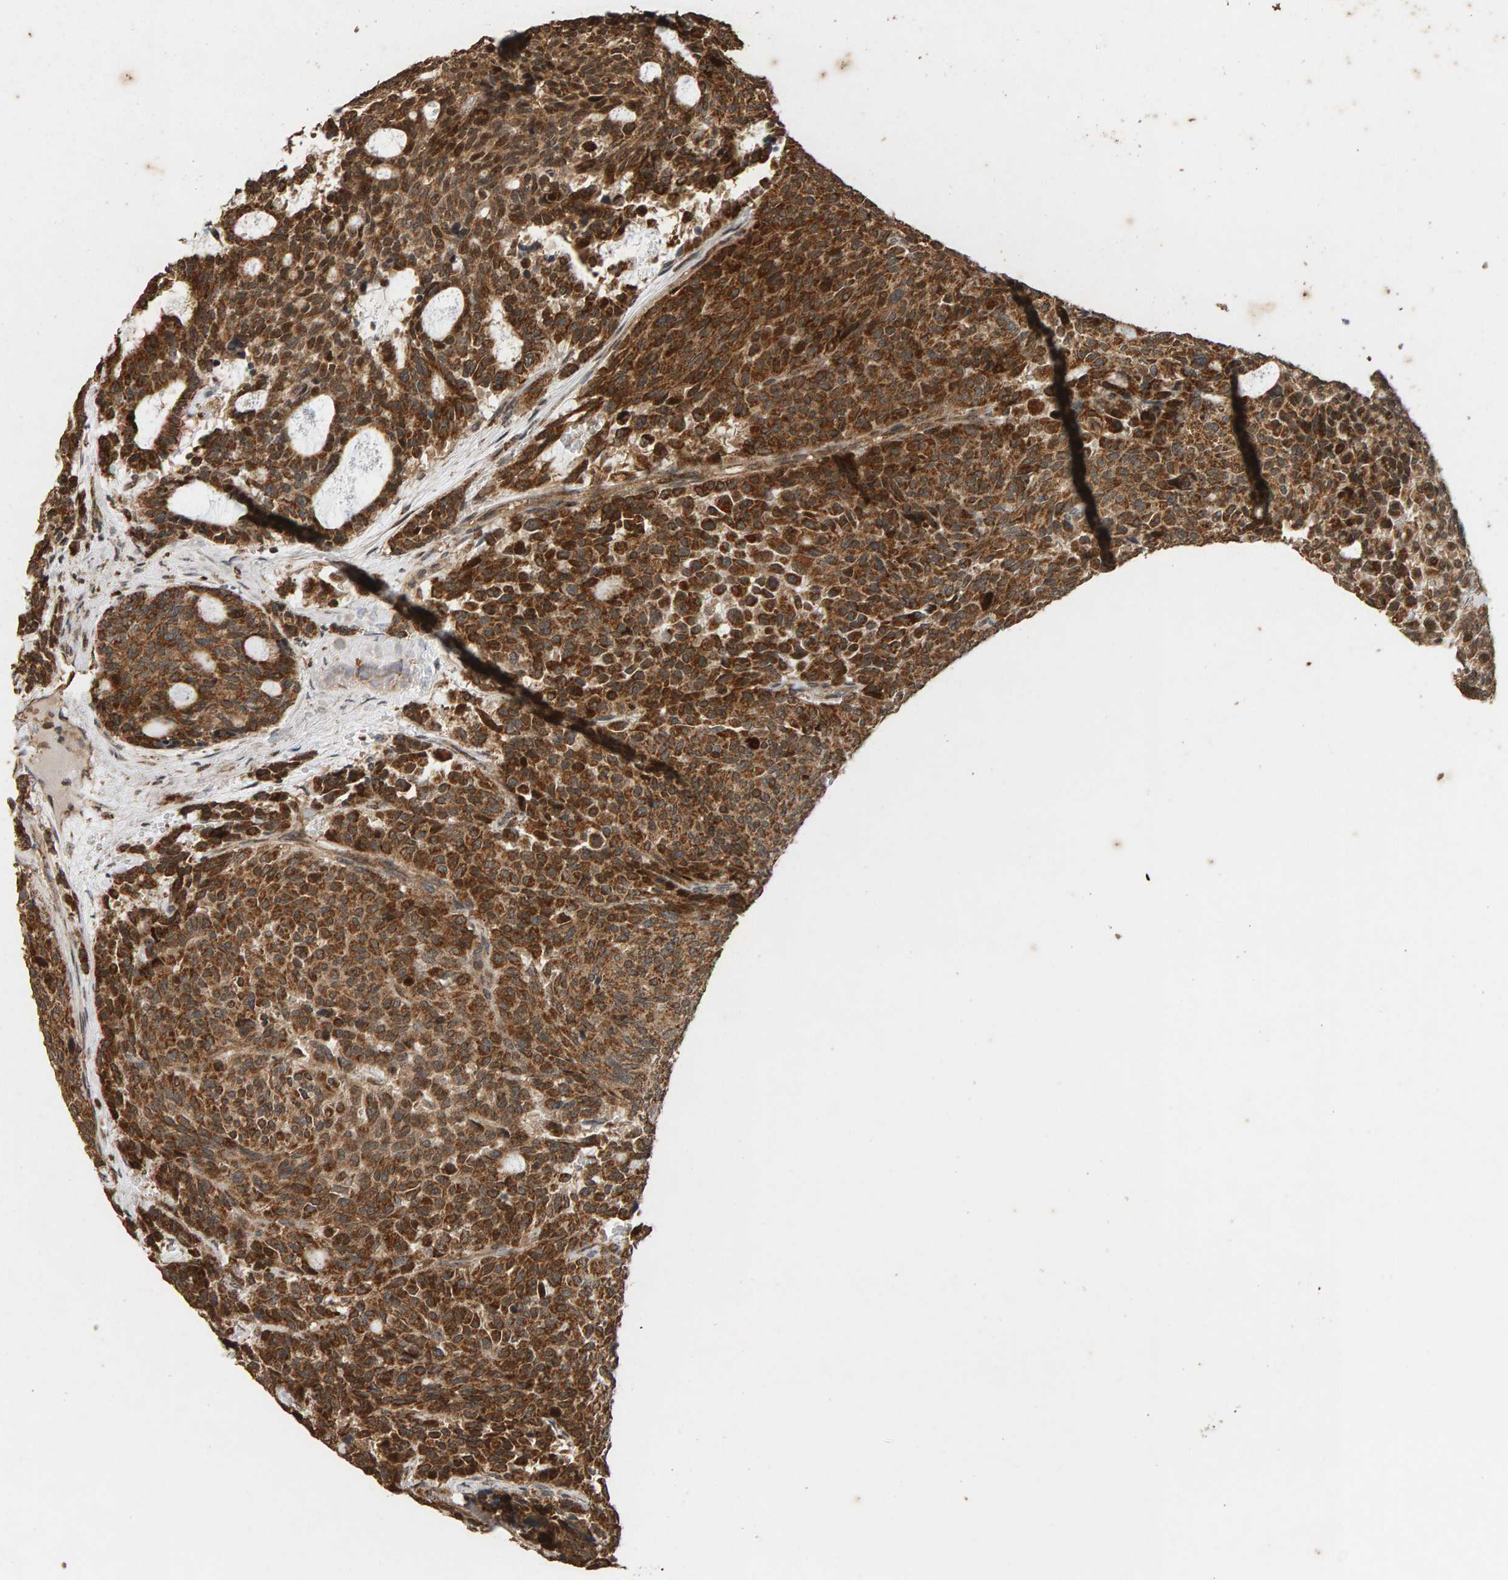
{"staining": {"intensity": "strong", "quantity": ">75%", "location": "cytoplasmic/membranous"}, "tissue": "carcinoid", "cell_type": "Tumor cells", "image_type": "cancer", "snomed": [{"axis": "morphology", "description": "Carcinoid, malignant, NOS"}, {"axis": "topography", "description": "Pancreas"}], "caption": "A high-resolution image shows immunohistochemistry (IHC) staining of carcinoid (malignant), which exhibits strong cytoplasmic/membranous staining in approximately >75% of tumor cells. The protein is stained brown, and the nuclei are stained in blue (DAB (3,3'-diaminobenzidine) IHC with brightfield microscopy, high magnification).", "gene": "GSTK1", "patient": {"sex": "female", "age": 54}}